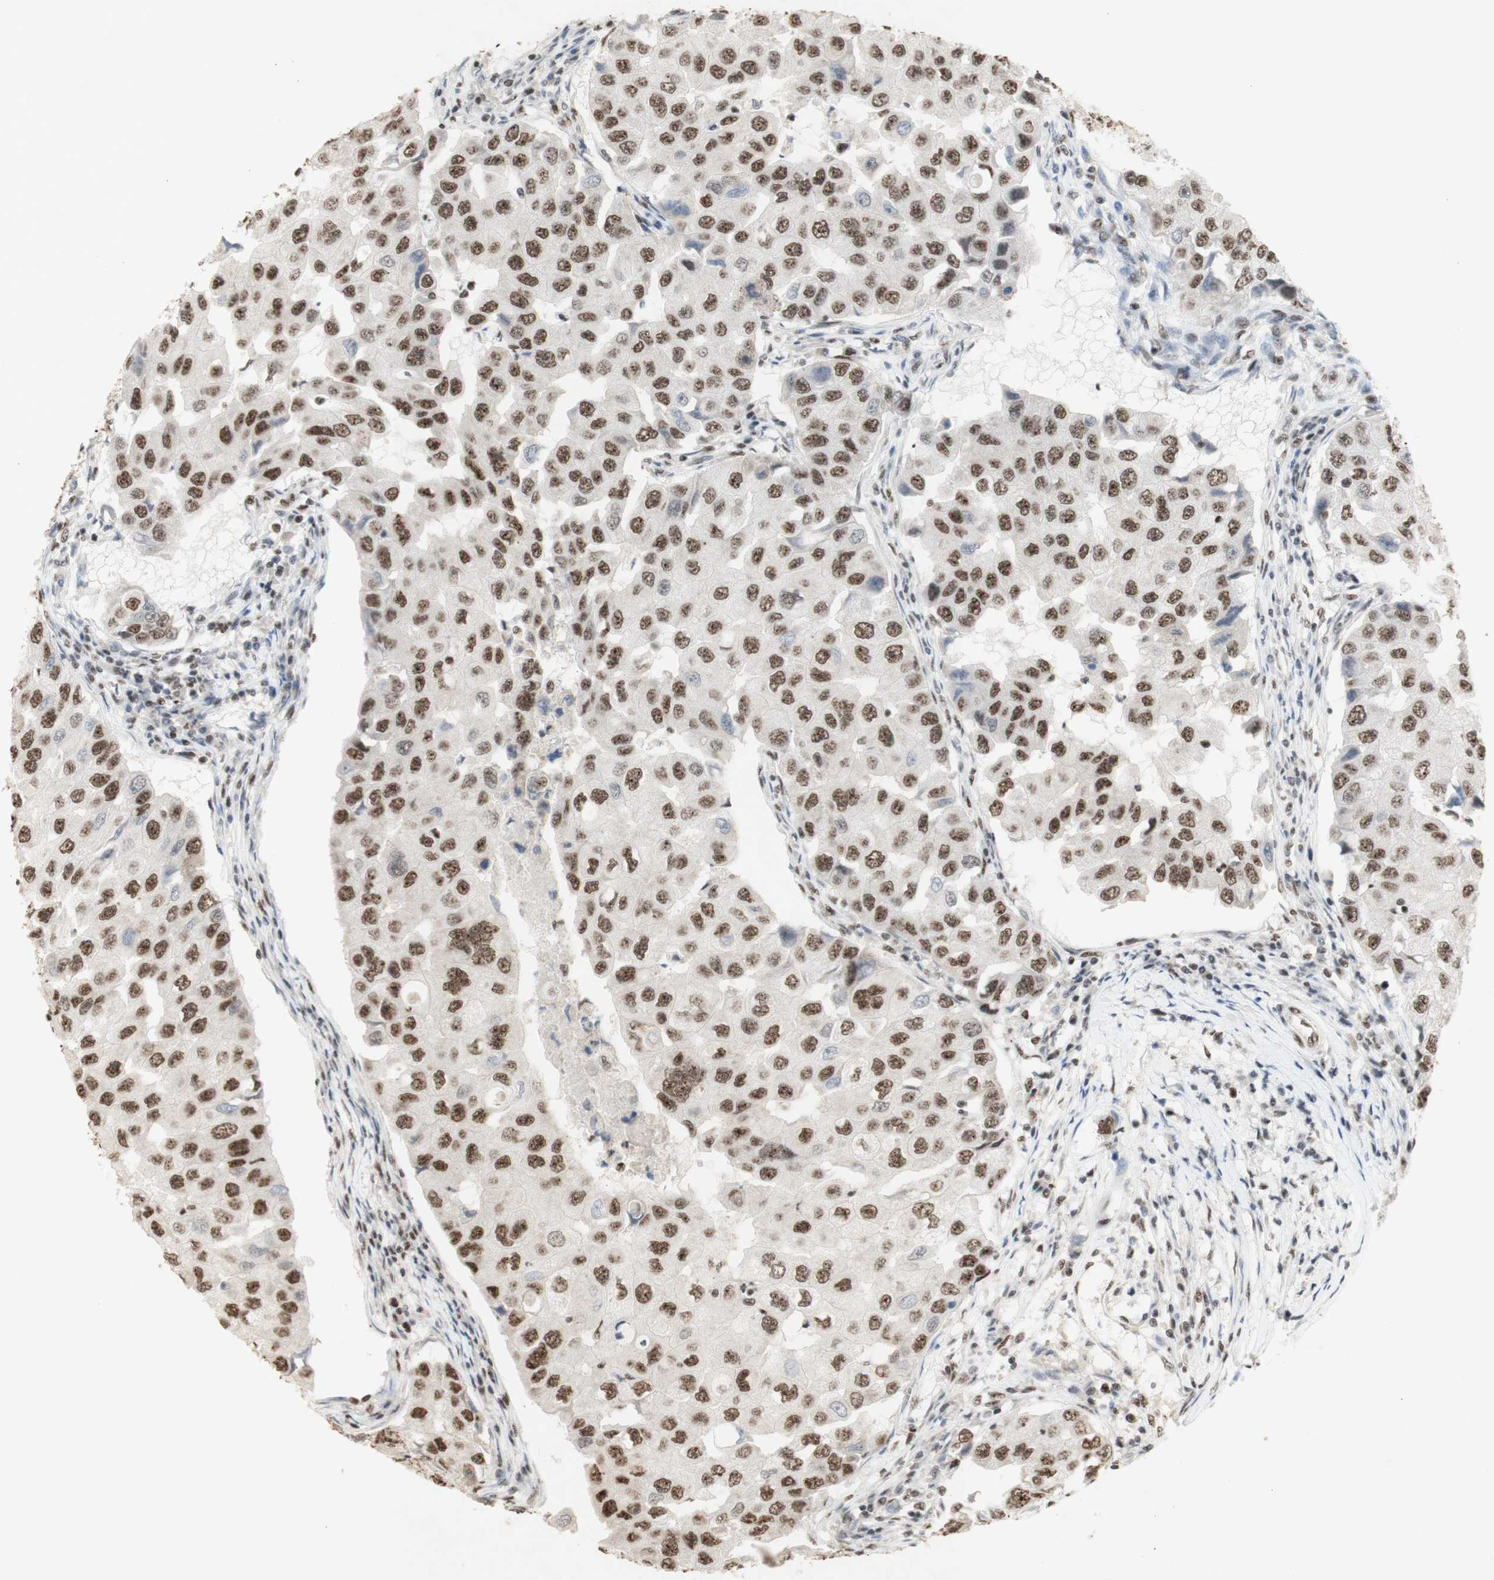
{"staining": {"intensity": "moderate", "quantity": ">75%", "location": "nuclear"}, "tissue": "breast cancer", "cell_type": "Tumor cells", "image_type": "cancer", "snomed": [{"axis": "morphology", "description": "Duct carcinoma"}, {"axis": "topography", "description": "Breast"}], "caption": "Infiltrating ductal carcinoma (breast) stained with DAB IHC demonstrates medium levels of moderate nuclear positivity in about >75% of tumor cells. Nuclei are stained in blue.", "gene": "SNRPB", "patient": {"sex": "female", "age": 27}}